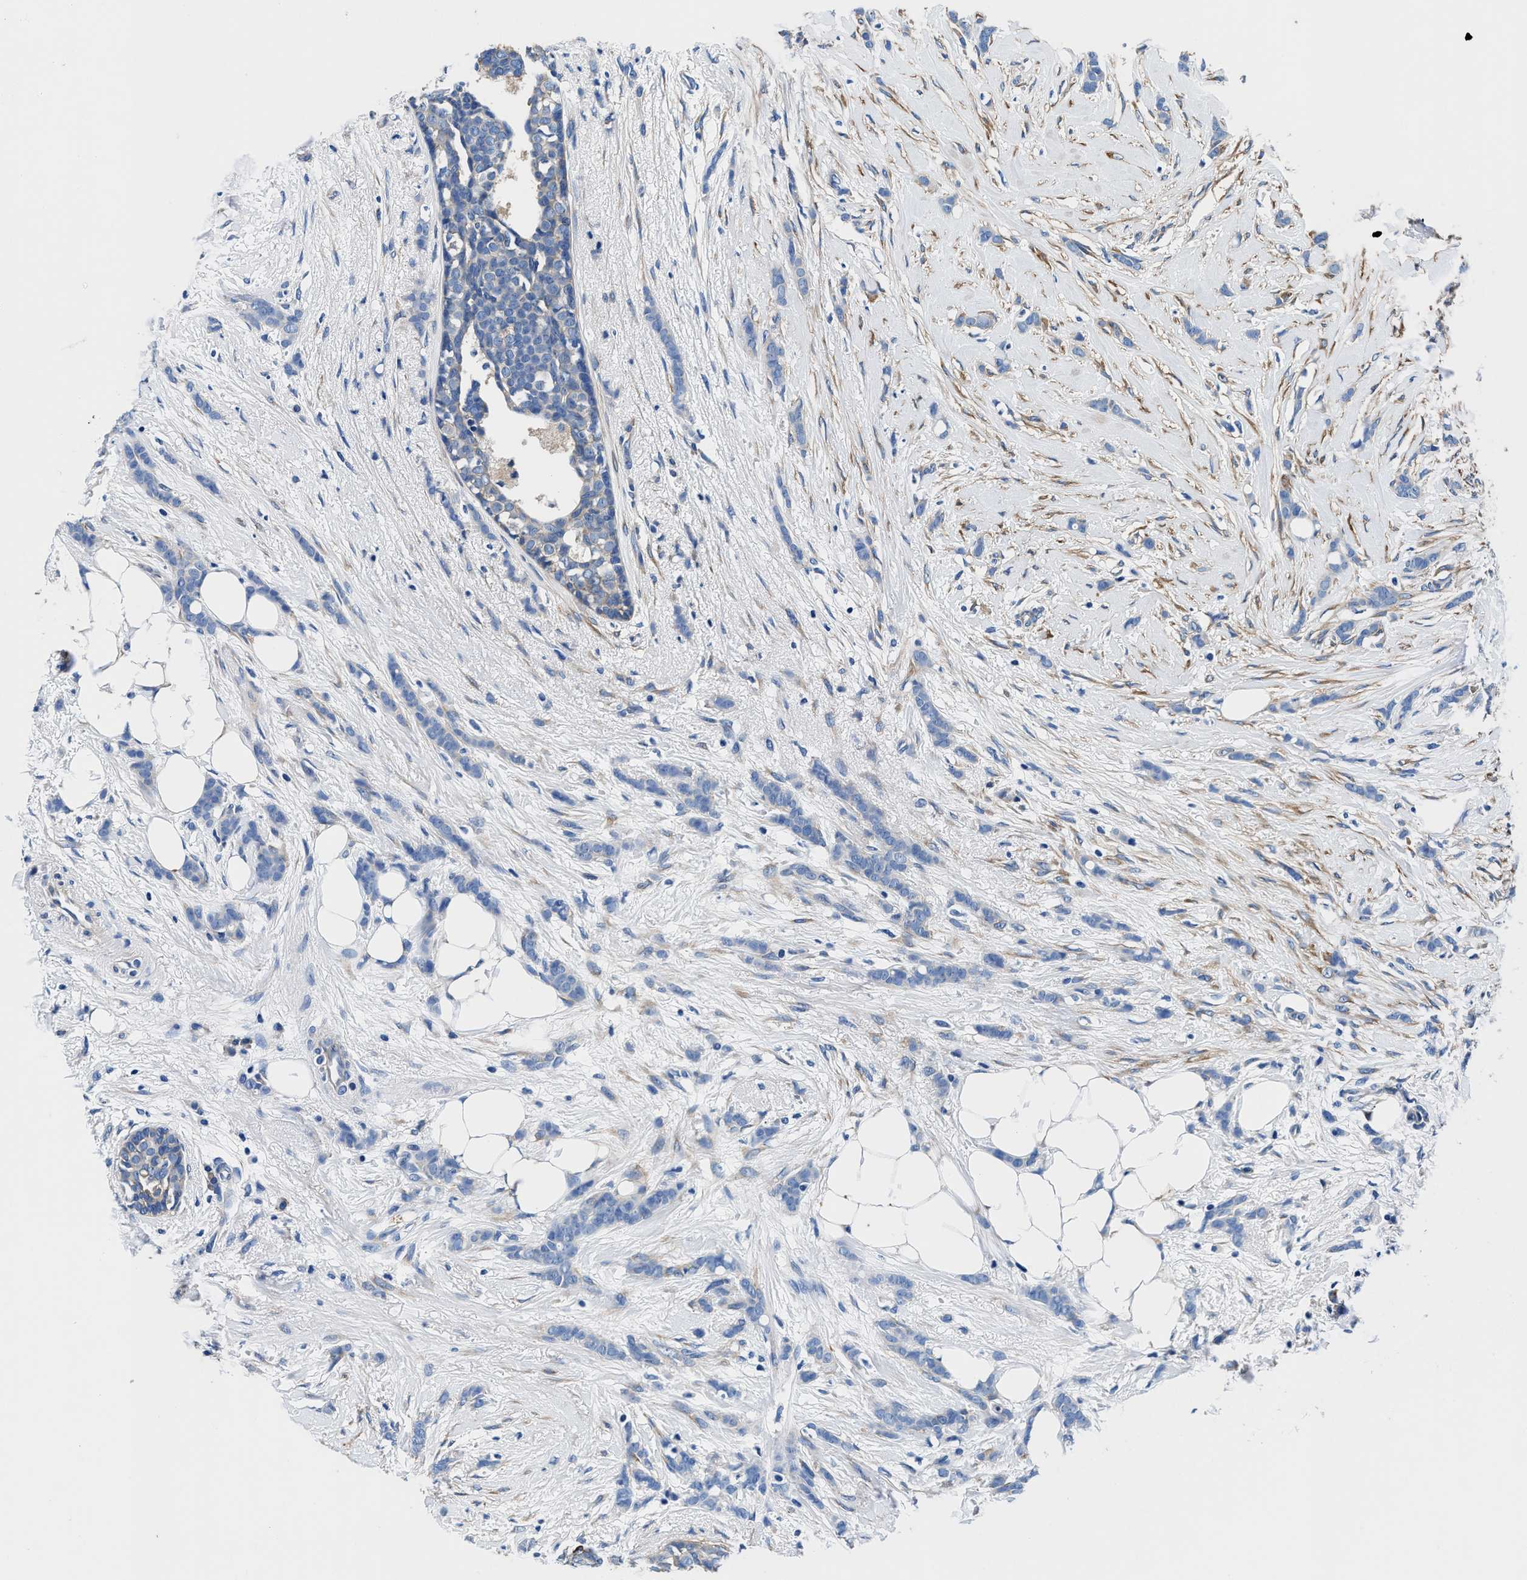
{"staining": {"intensity": "negative", "quantity": "none", "location": "none"}, "tissue": "breast cancer", "cell_type": "Tumor cells", "image_type": "cancer", "snomed": [{"axis": "morphology", "description": "Lobular carcinoma, in situ"}, {"axis": "morphology", "description": "Lobular carcinoma"}, {"axis": "topography", "description": "Breast"}], "caption": "An immunohistochemistry image of breast cancer is shown. There is no staining in tumor cells of breast cancer. (DAB (3,3'-diaminobenzidine) IHC, high magnification).", "gene": "NEU1", "patient": {"sex": "female", "age": 41}}